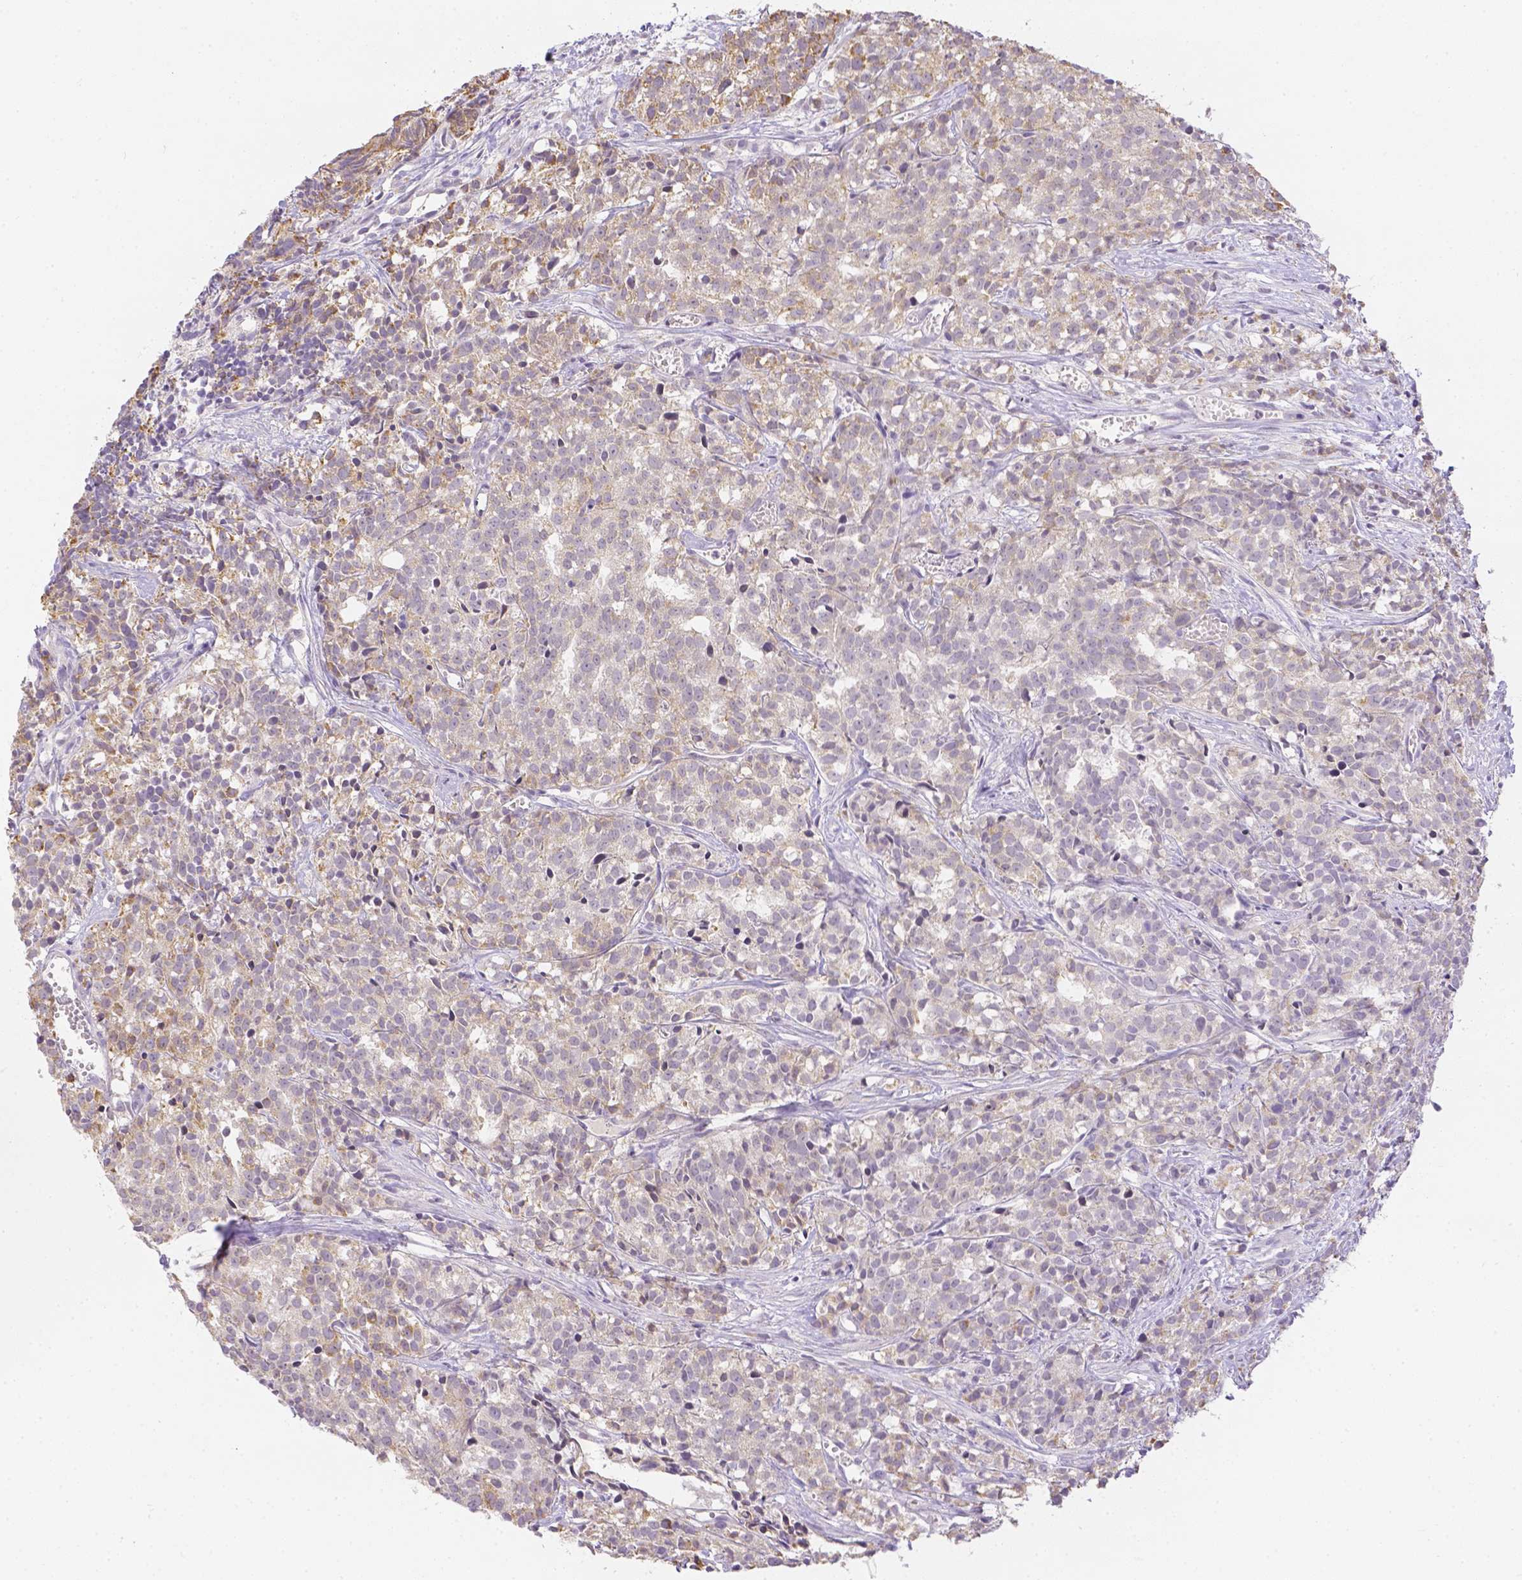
{"staining": {"intensity": "weak", "quantity": "<25%", "location": "cytoplasmic/membranous"}, "tissue": "prostate cancer", "cell_type": "Tumor cells", "image_type": "cancer", "snomed": [{"axis": "morphology", "description": "Adenocarcinoma, High grade"}, {"axis": "topography", "description": "Prostate"}], "caption": "There is no significant expression in tumor cells of prostate cancer.", "gene": "ZNF280B", "patient": {"sex": "male", "age": 58}}